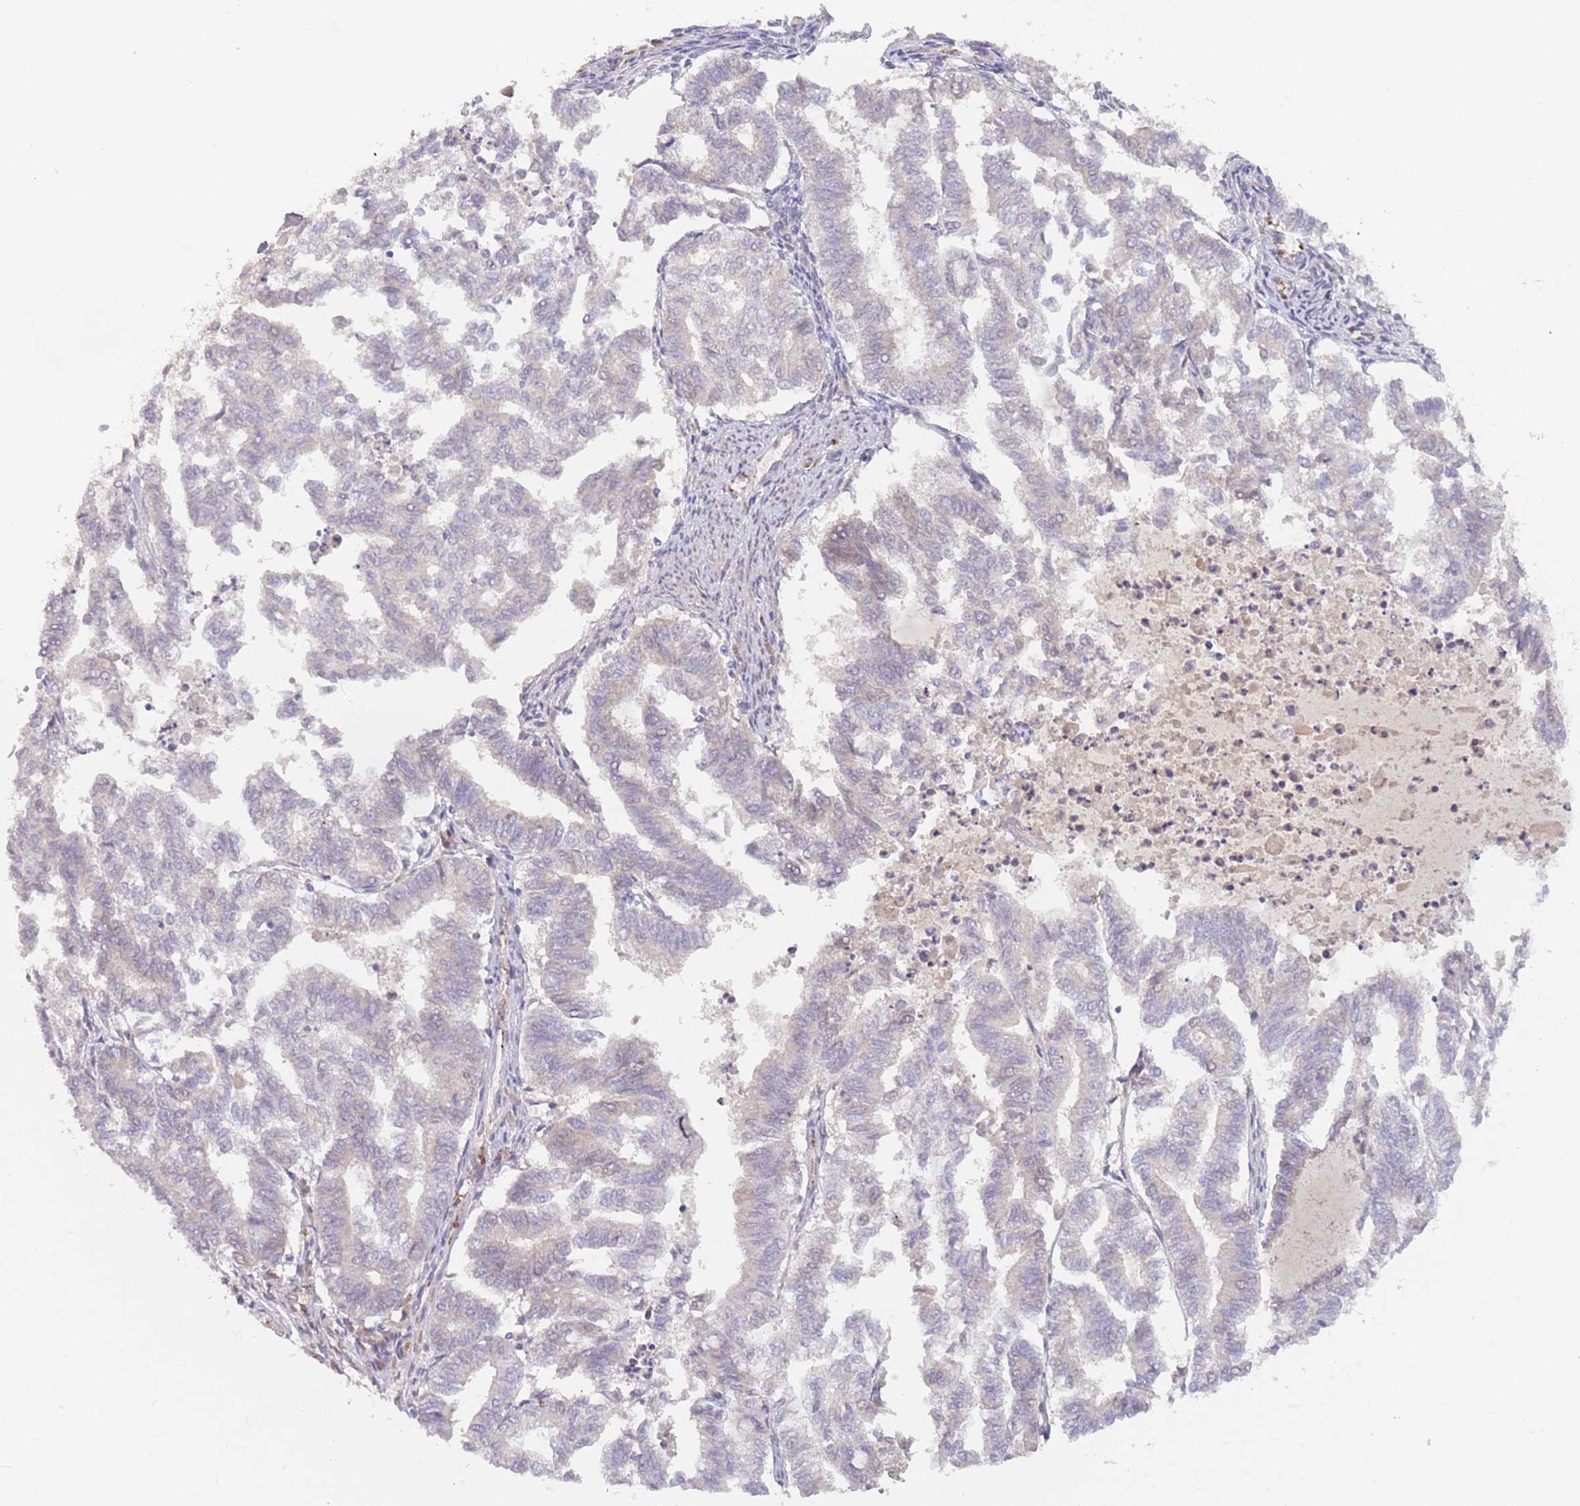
{"staining": {"intensity": "negative", "quantity": "none", "location": "none"}, "tissue": "endometrial cancer", "cell_type": "Tumor cells", "image_type": "cancer", "snomed": [{"axis": "morphology", "description": "Adenocarcinoma, NOS"}, {"axis": "topography", "description": "Endometrium"}], "caption": "There is no significant positivity in tumor cells of endometrial cancer.", "gene": "RFXANK", "patient": {"sex": "female", "age": 79}}